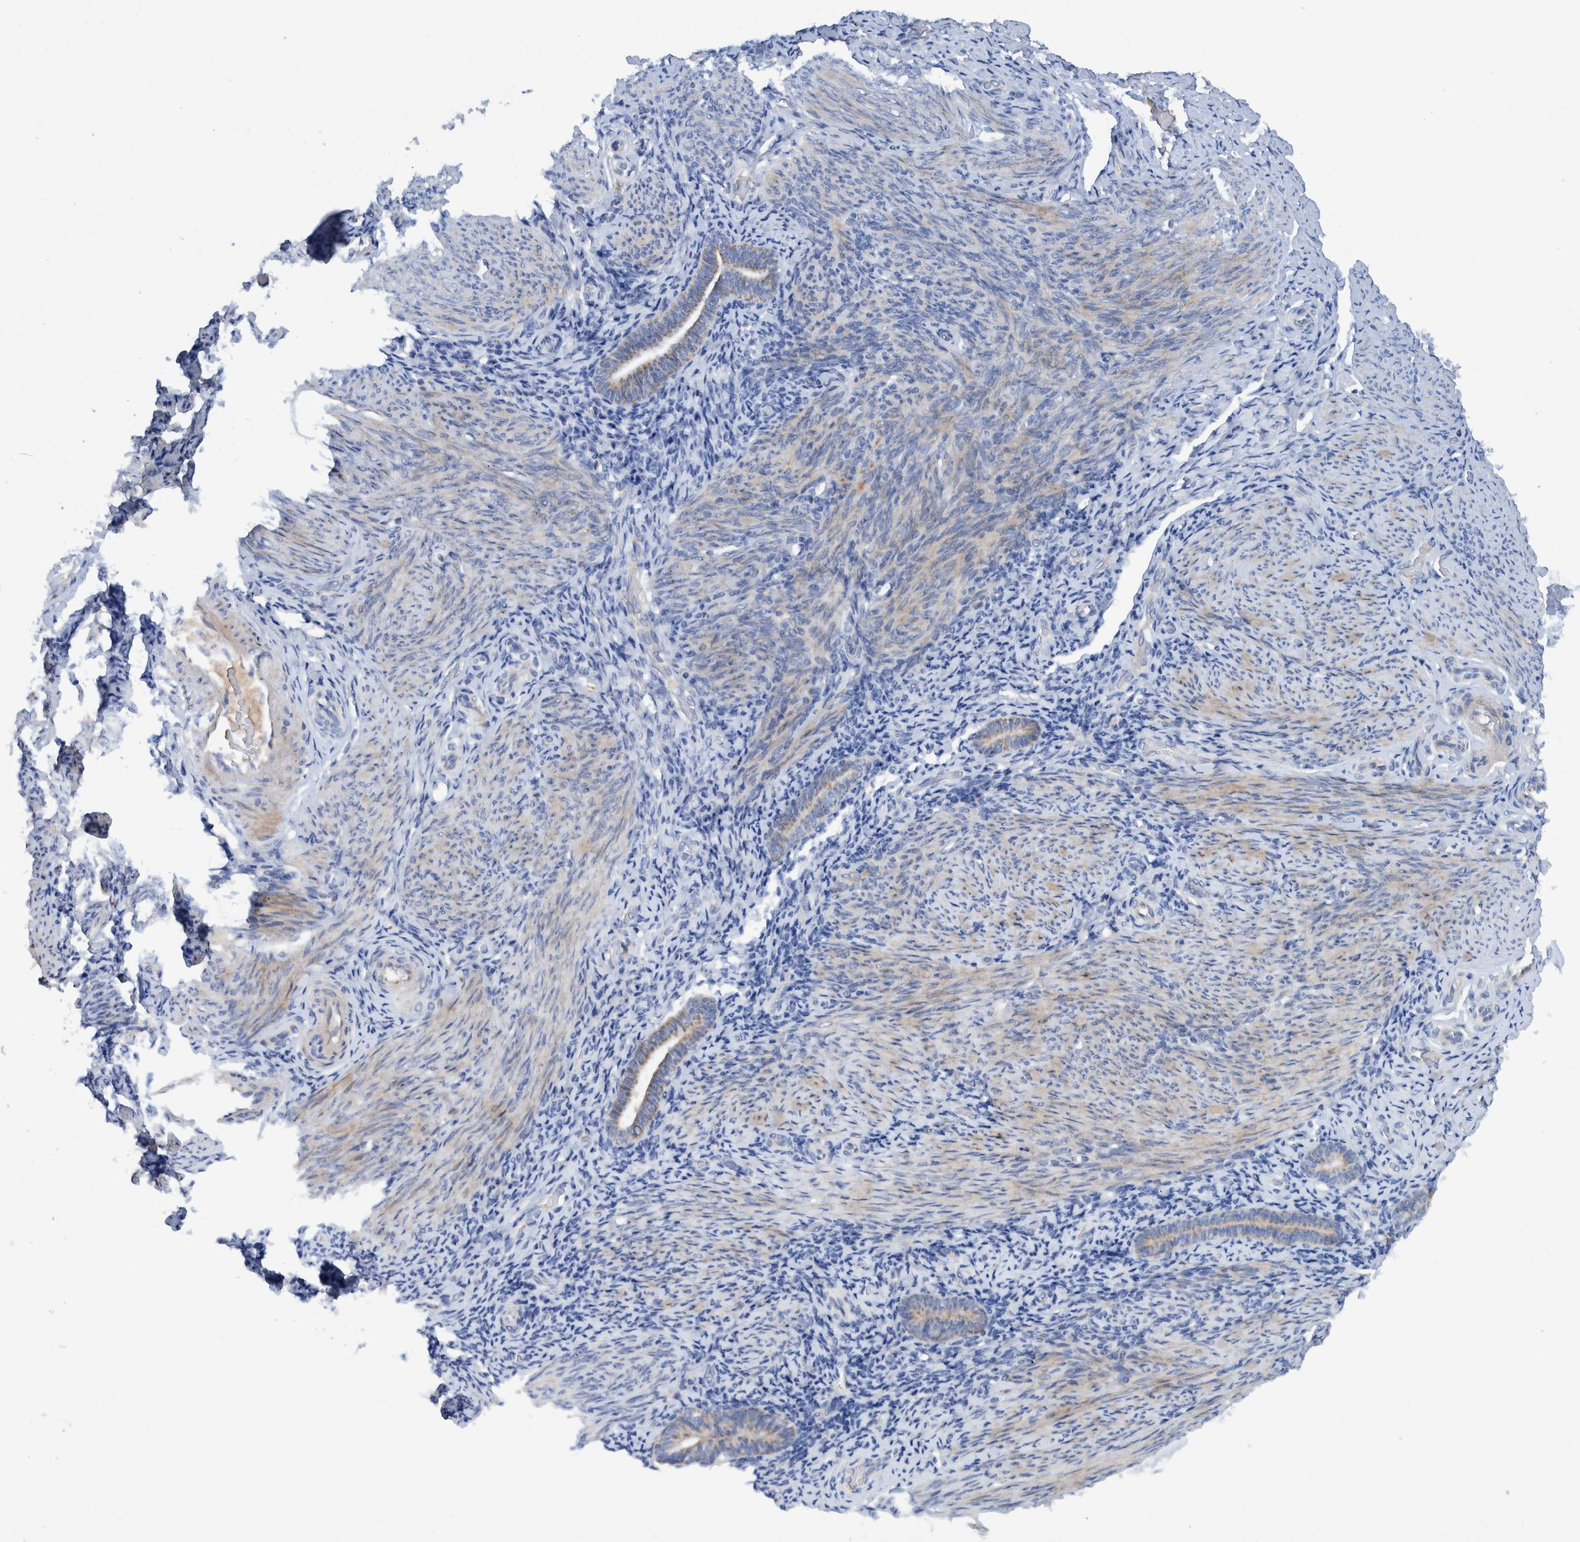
{"staining": {"intensity": "negative", "quantity": "none", "location": "none"}, "tissue": "endometrium", "cell_type": "Cells in endometrial stroma", "image_type": "normal", "snomed": [{"axis": "morphology", "description": "Normal tissue, NOS"}, {"axis": "topography", "description": "Endometrium"}], "caption": "A high-resolution image shows immunohistochemistry (IHC) staining of benign endometrium, which demonstrates no significant staining in cells in endometrial stroma.", "gene": "DECR1", "patient": {"sex": "female", "age": 51}}